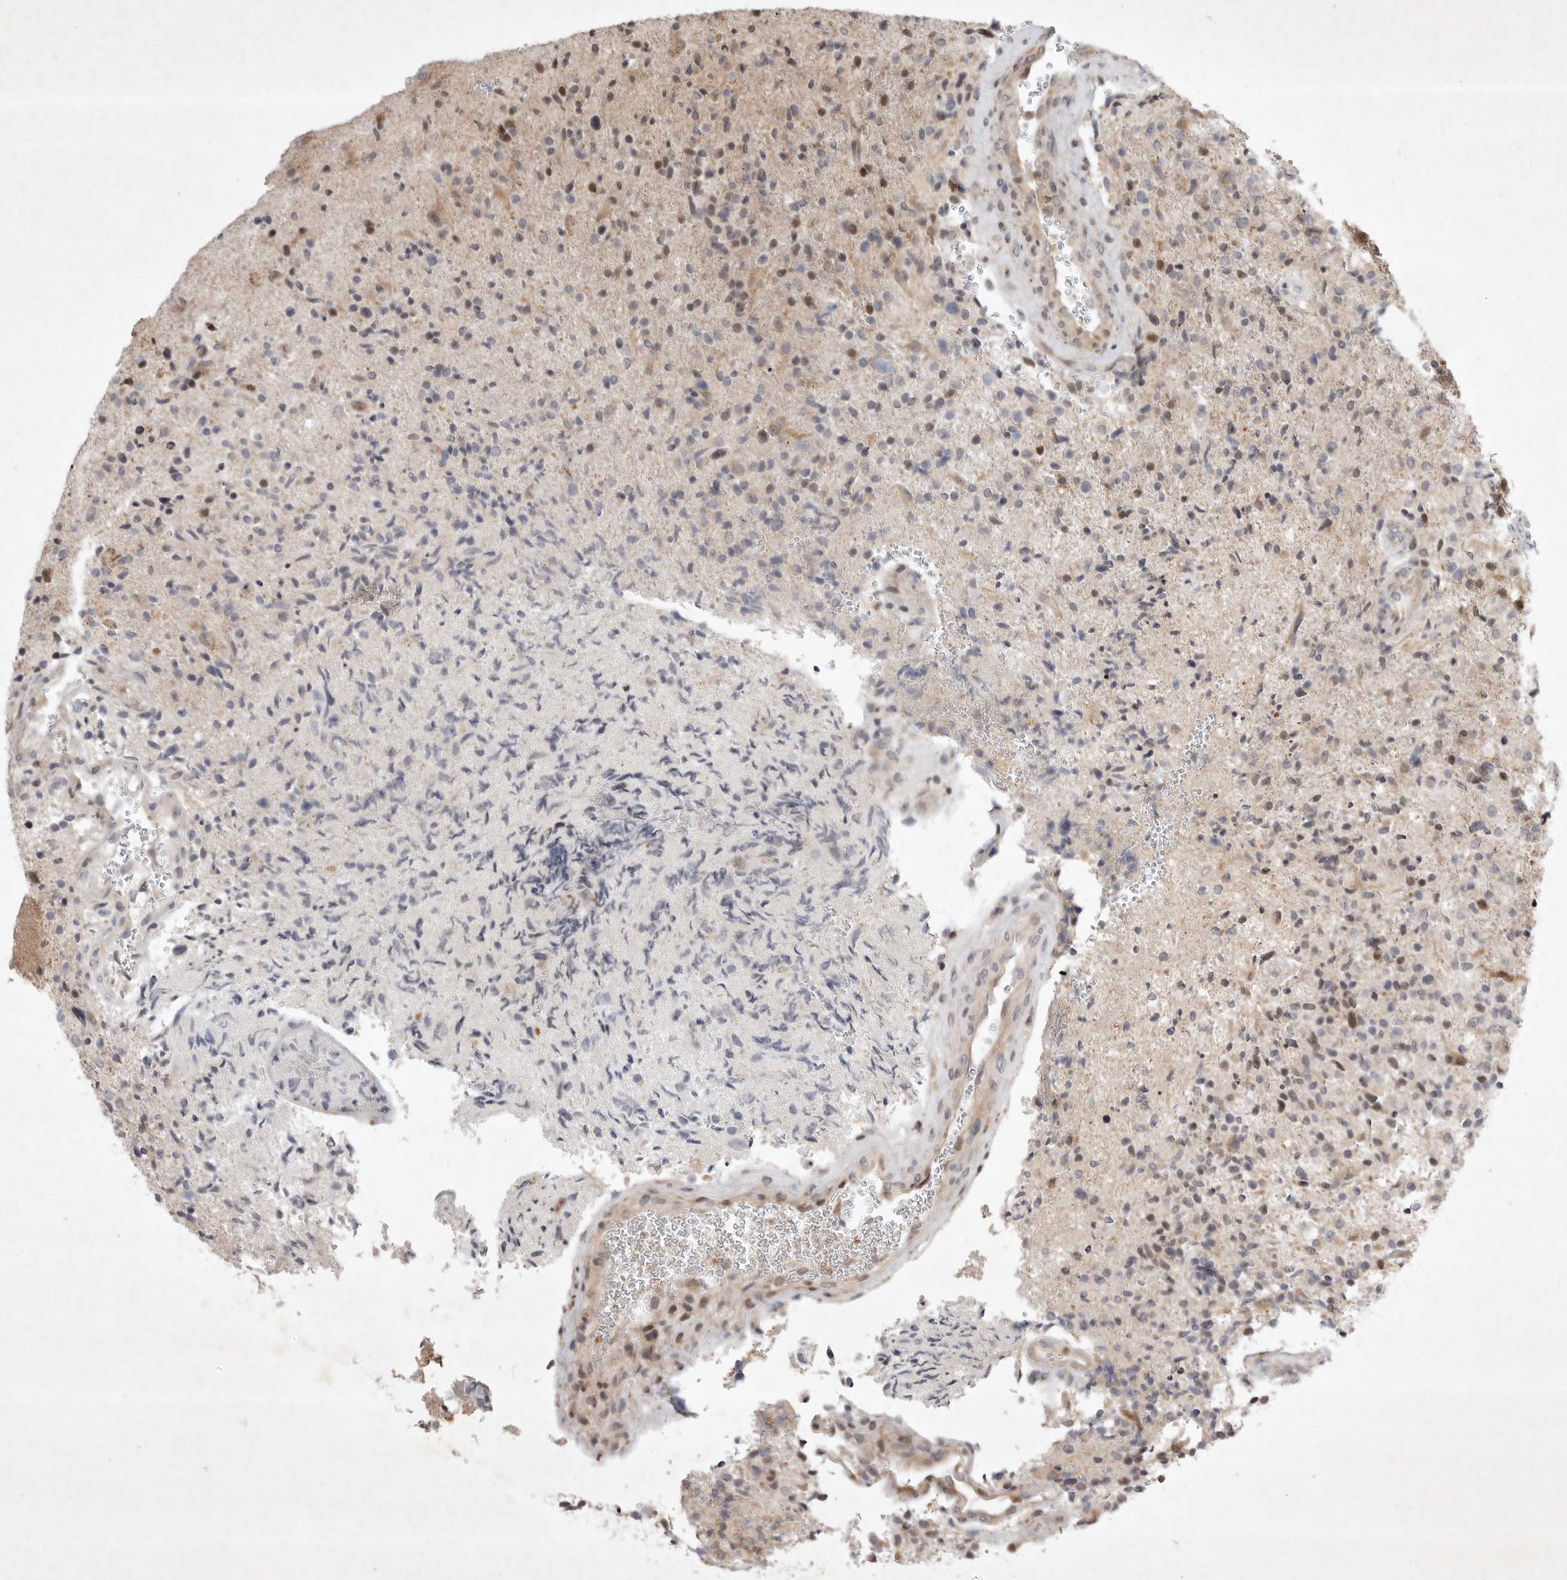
{"staining": {"intensity": "moderate", "quantity": "<25%", "location": "nuclear"}, "tissue": "glioma", "cell_type": "Tumor cells", "image_type": "cancer", "snomed": [{"axis": "morphology", "description": "Glioma, malignant, High grade"}, {"axis": "topography", "description": "Brain"}], "caption": "Approximately <25% of tumor cells in human glioma show moderate nuclear protein positivity as visualized by brown immunohistochemical staining.", "gene": "EIF2AK1", "patient": {"sex": "male", "age": 72}}